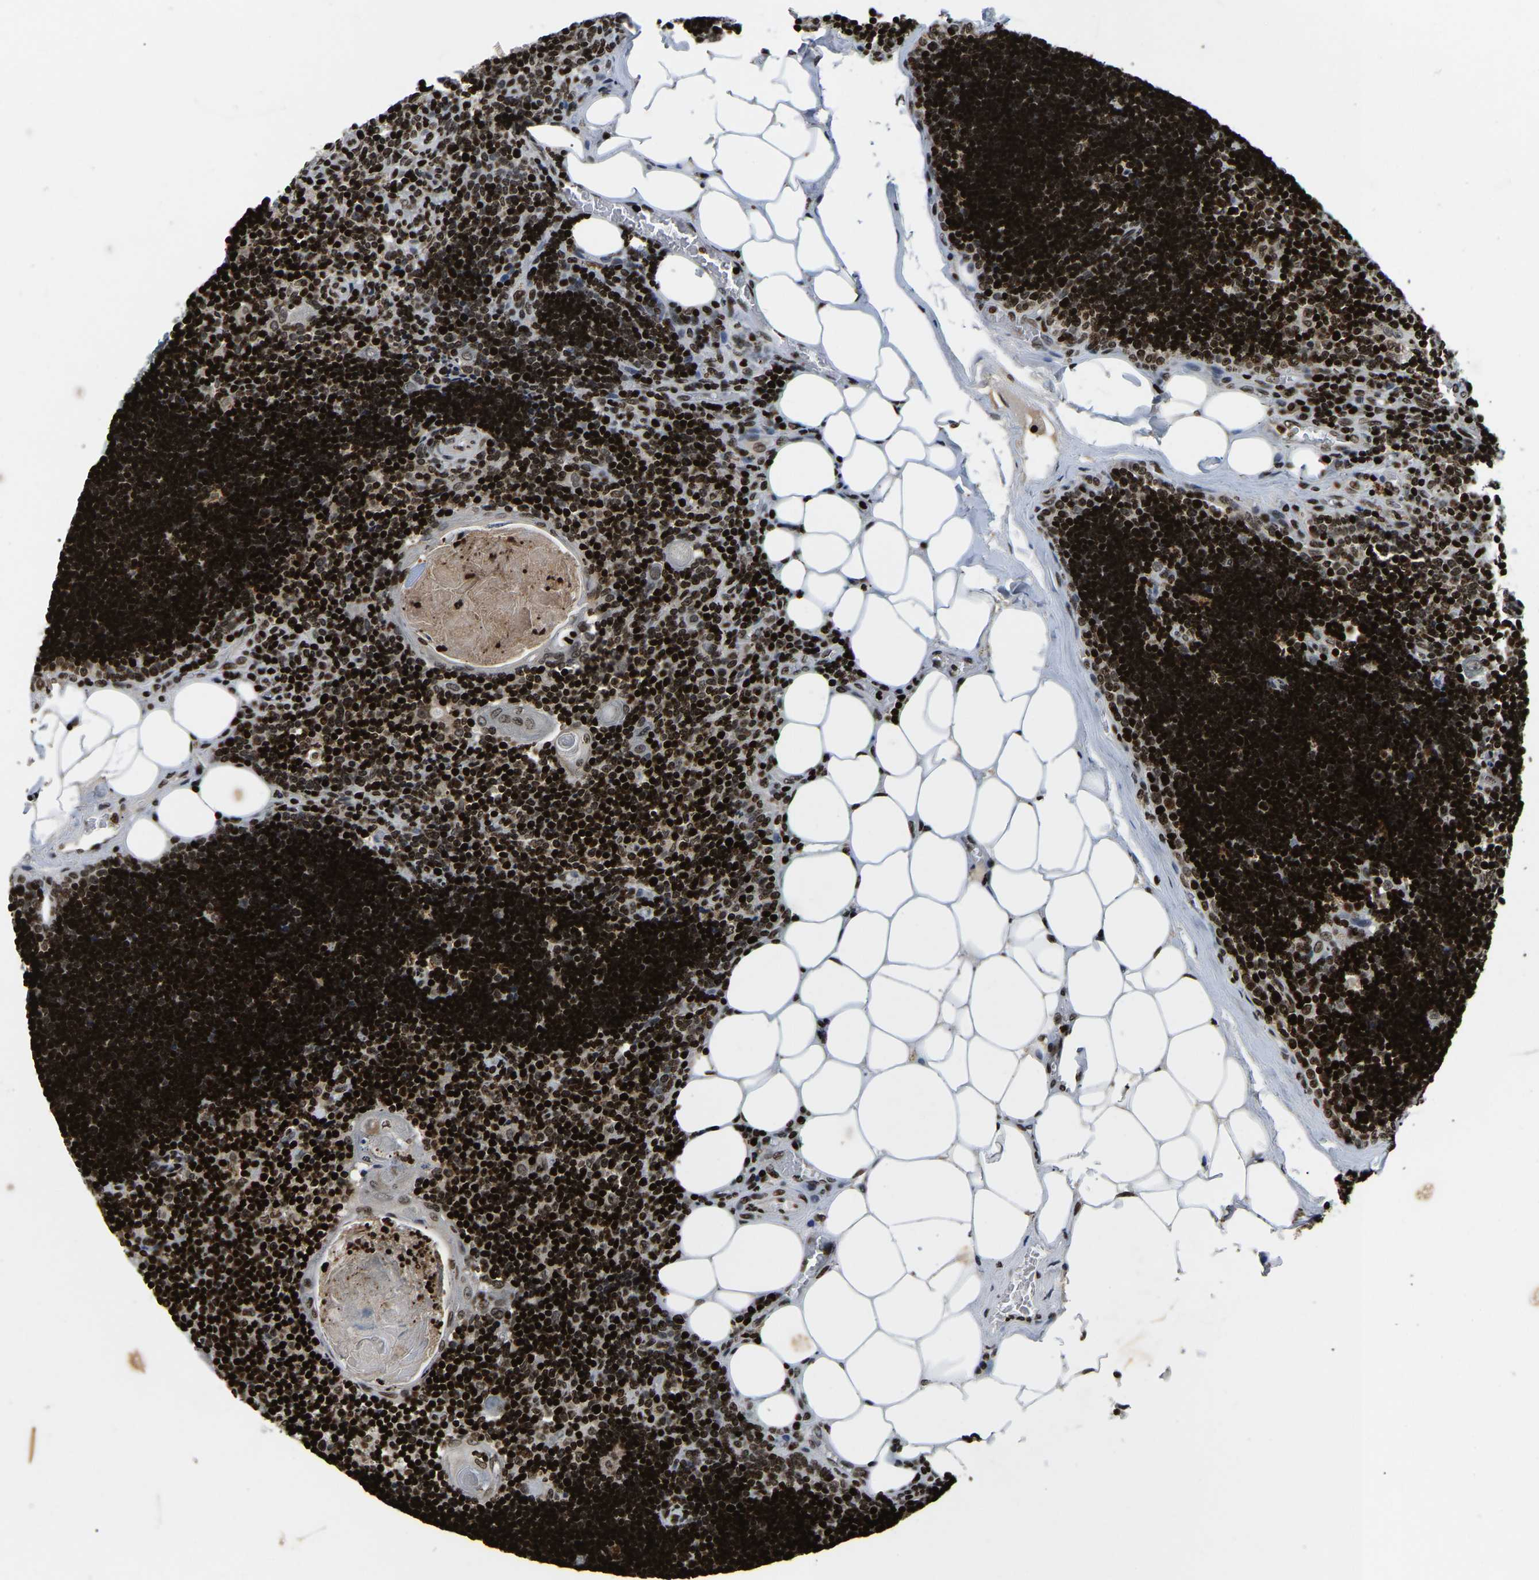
{"staining": {"intensity": "strong", "quantity": ">75%", "location": "nuclear"}, "tissue": "lymph node", "cell_type": "Germinal center cells", "image_type": "normal", "snomed": [{"axis": "morphology", "description": "Normal tissue, NOS"}, {"axis": "topography", "description": "Lymph node"}], "caption": "Protein staining demonstrates strong nuclear expression in about >75% of germinal center cells in unremarkable lymph node. (DAB (3,3'-diaminobenzidine) IHC with brightfield microscopy, high magnification).", "gene": "LRRC61", "patient": {"sex": "male", "age": 33}}